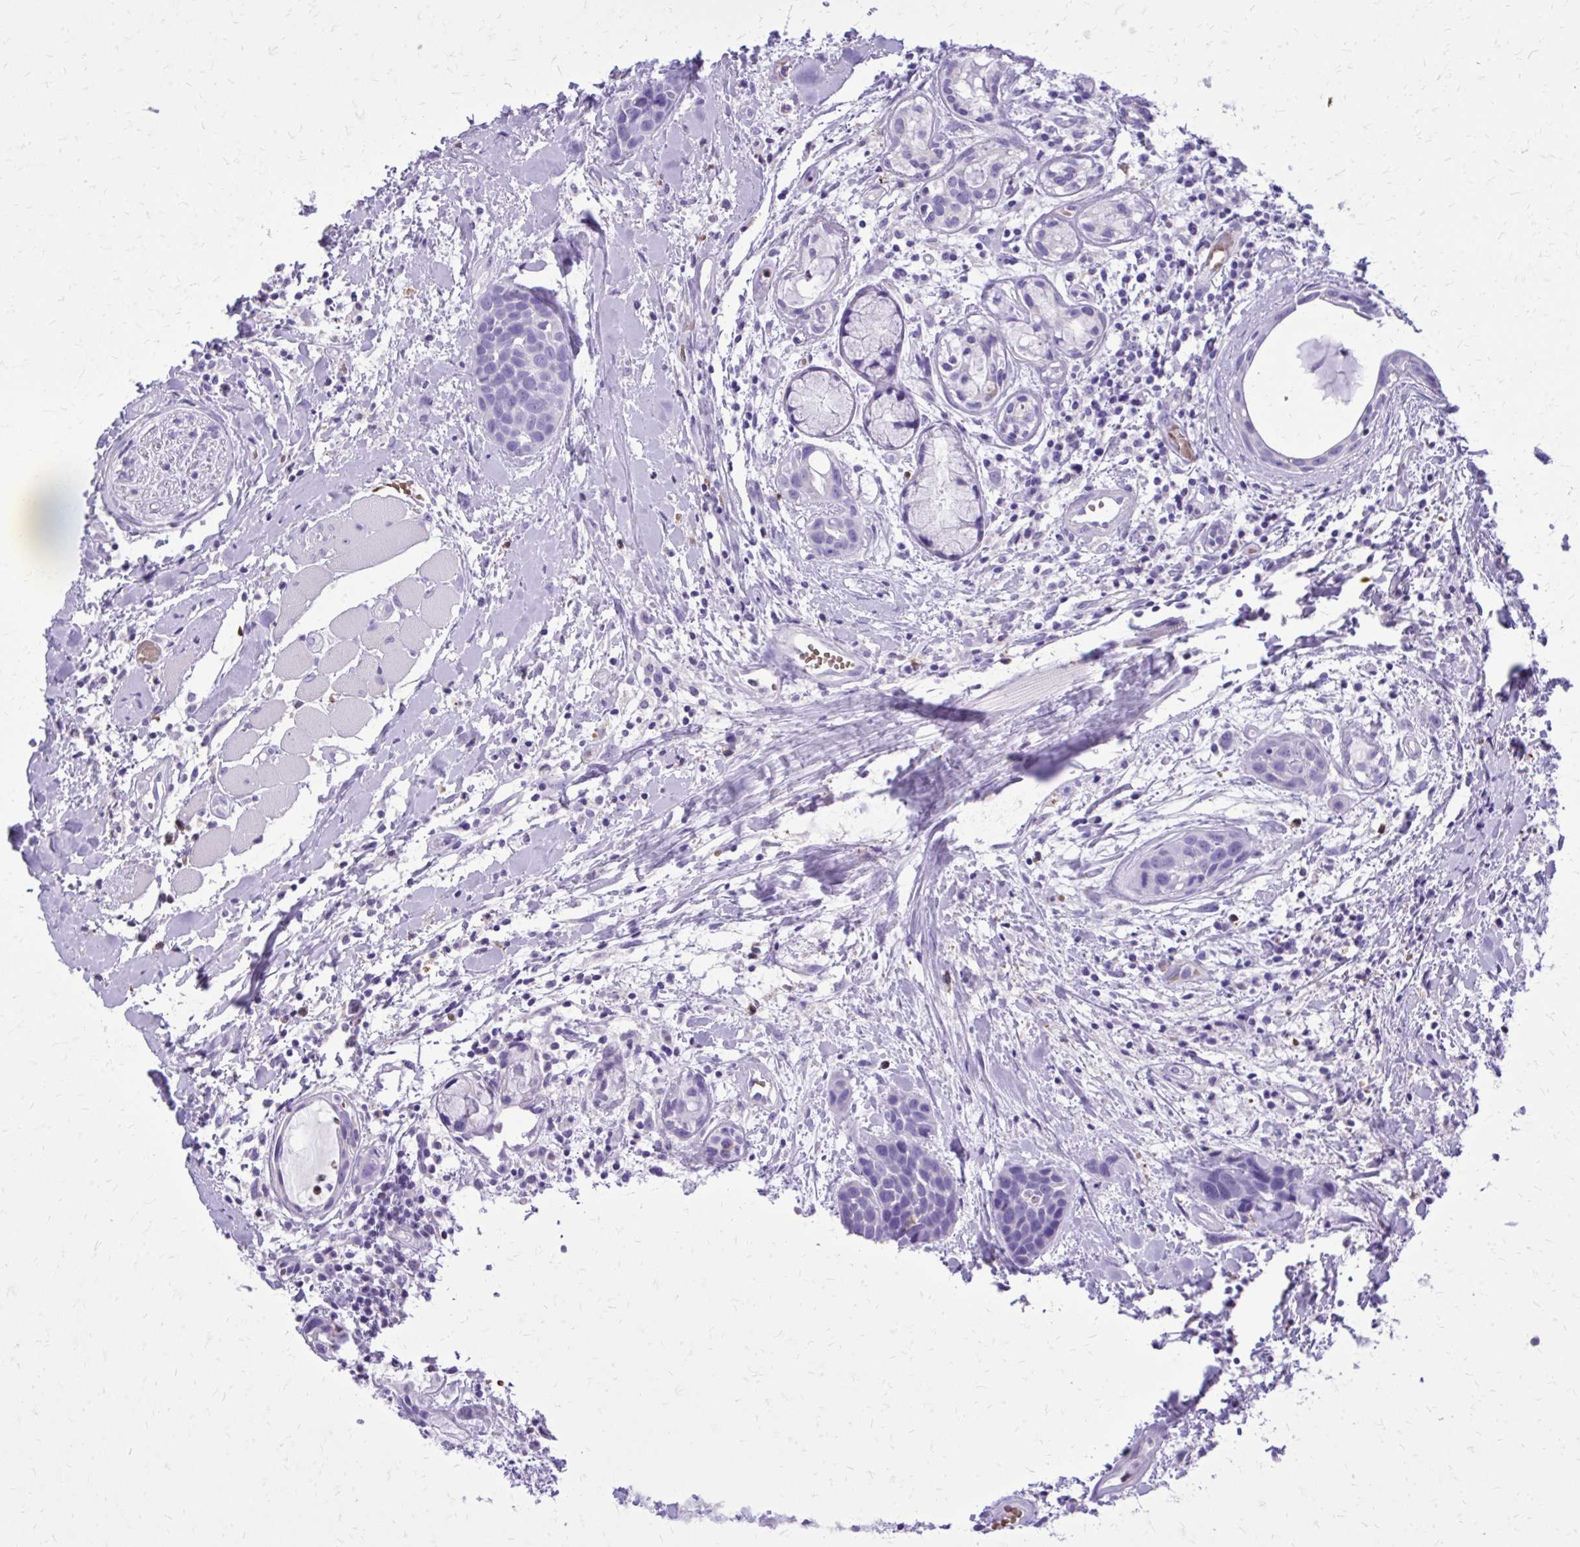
{"staining": {"intensity": "negative", "quantity": "none", "location": "none"}, "tissue": "head and neck cancer", "cell_type": "Tumor cells", "image_type": "cancer", "snomed": [{"axis": "morphology", "description": "Squamous cell carcinoma, NOS"}, {"axis": "topography", "description": "Head-Neck"}], "caption": "There is no significant expression in tumor cells of head and neck squamous cell carcinoma. (DAB immunohistochemistry with hematoxylin counter stain).", "gene": "CAT", "patient": {"sex": "female", "age": 50}}